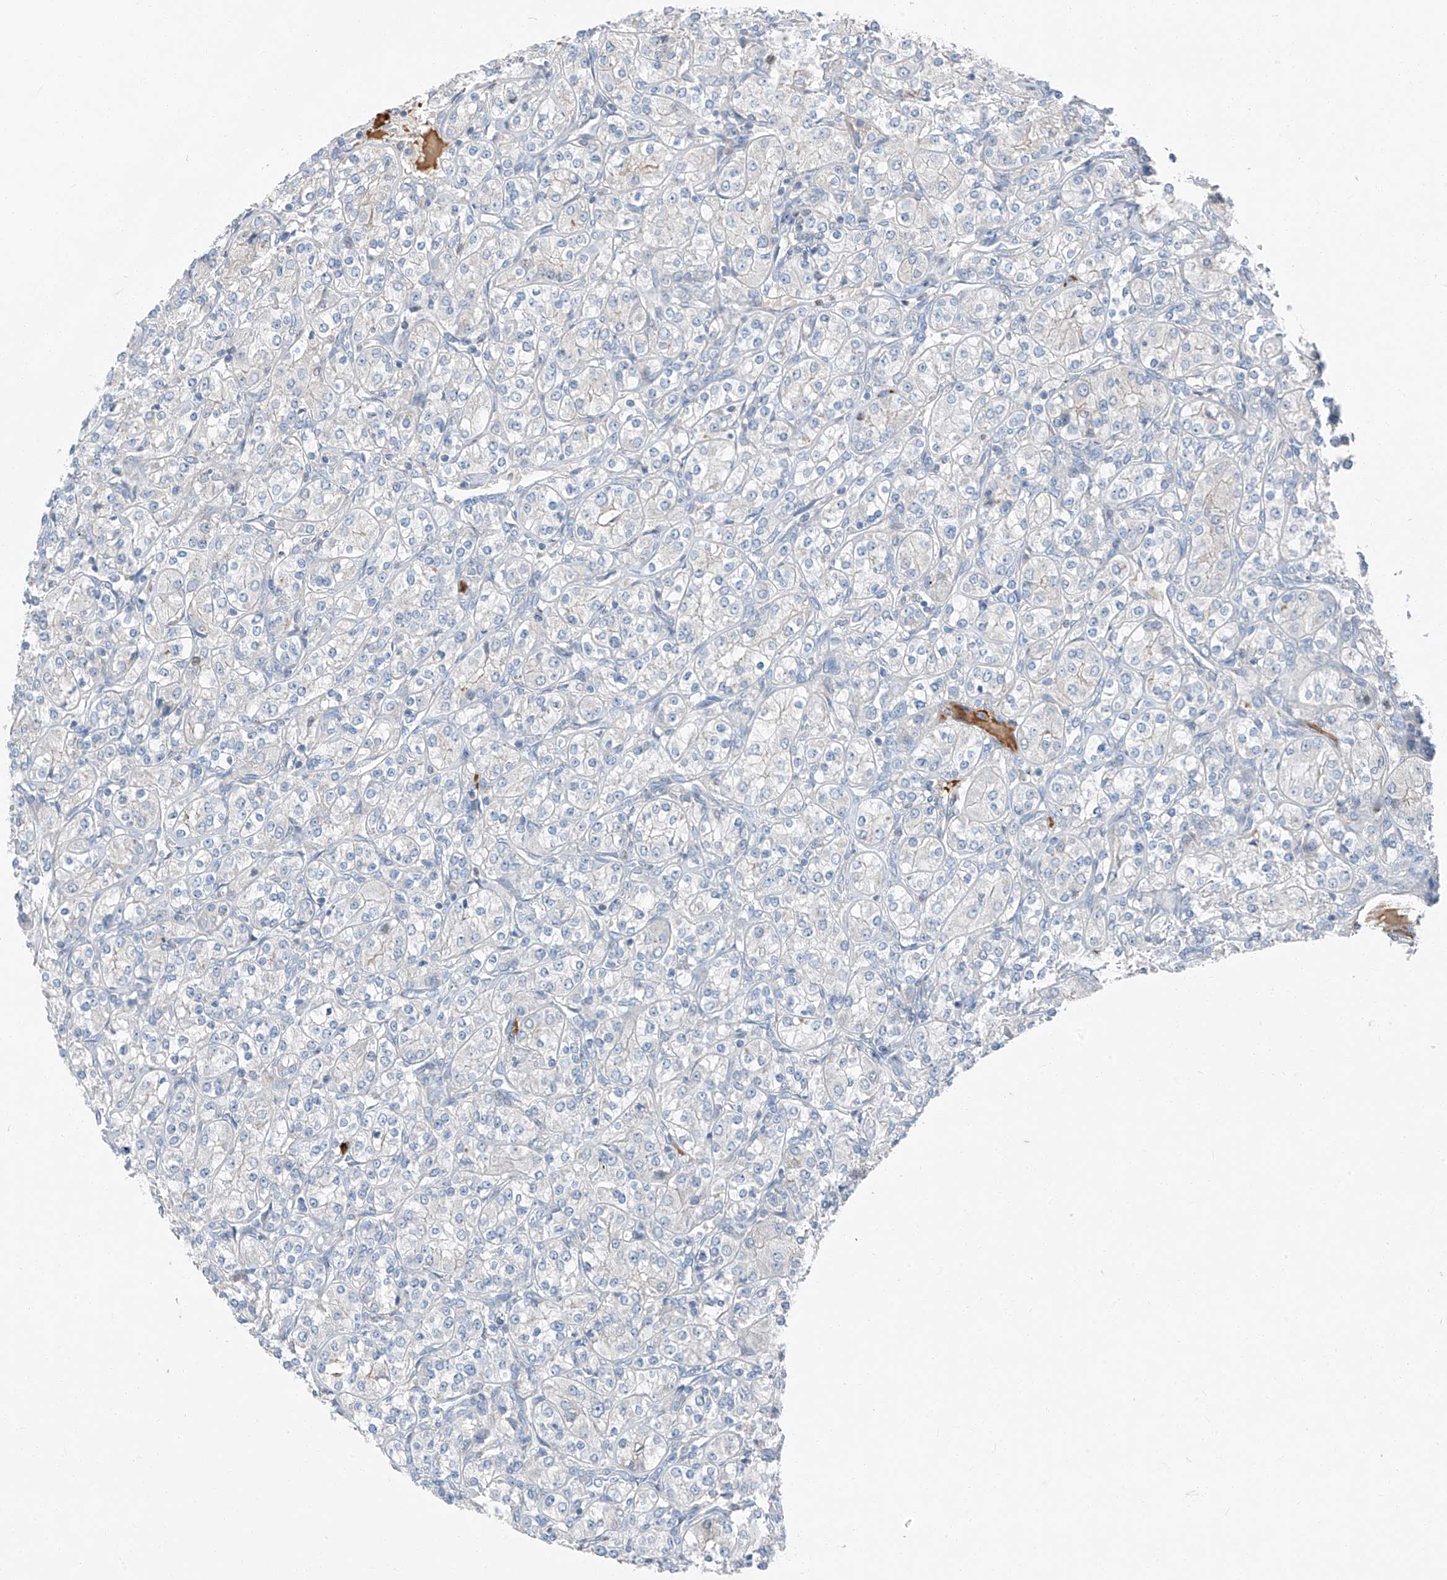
{"staining": {"intensity": "negative", "quantity": "none", "location": "none"}, "tissue": "renal cancer", "cell_type": "Tumor cells", "image_type": "cancer", "snomed": [{"axis": "morphology", "description": "Adenocarcinoma, NOS"}, {"axis": "topography", "description": "Kidney"}], "caption": "IHC photomicrograph of neoplastic tissue: renal cancer (adenocarcinoma) stained with DAB (3,3'-diaminobenzidine) exhibits no significant protein positivity in tumor cells.", "gene": "CHMP2B", "patient": {"sex": "male", "age": 77}}